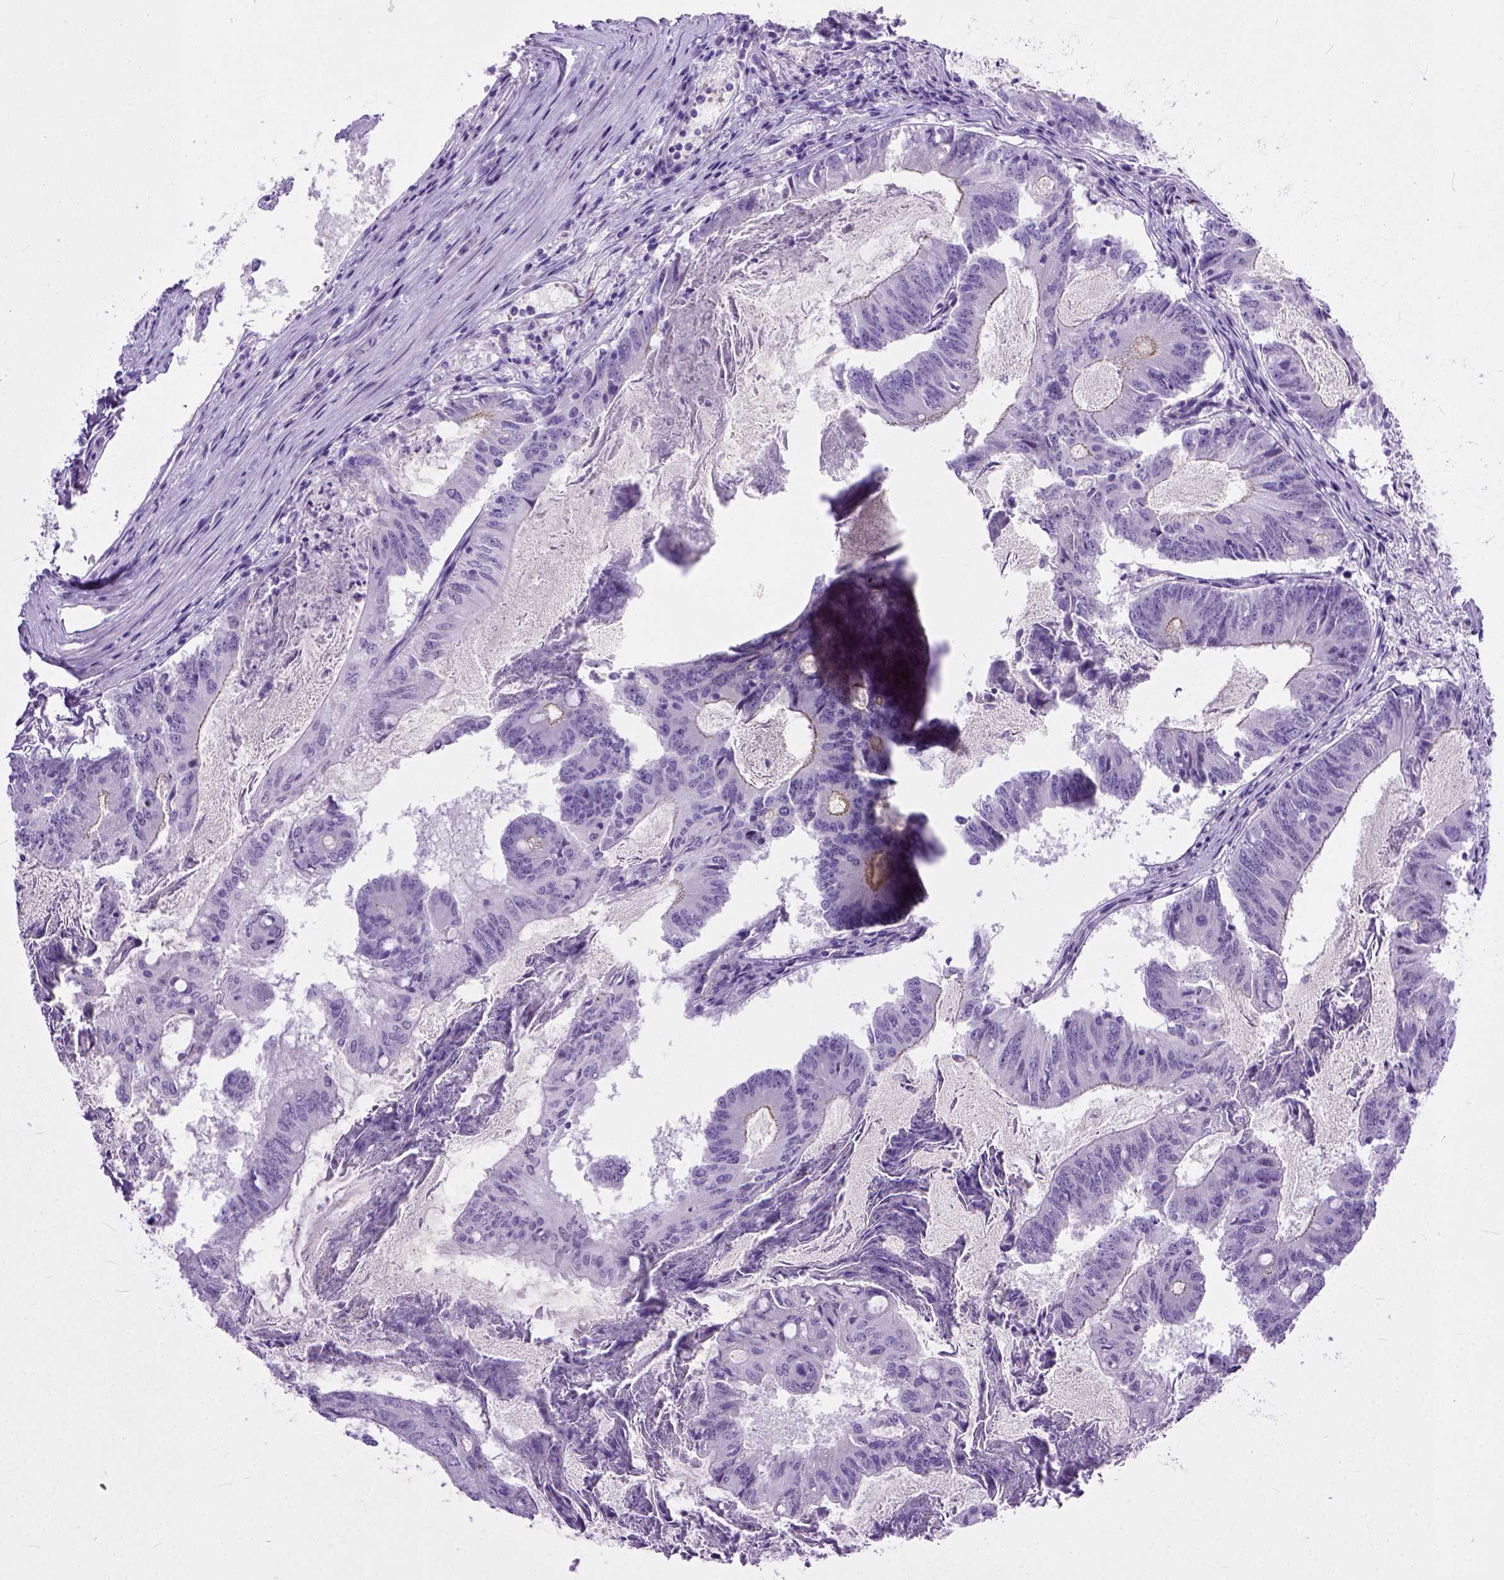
{"staining": {"intensity": "negative", "quantity": "none", "location": "none"}, "tissue": "colorectal cancer", "cell_type": "Tumor cells", "image_type": "cancer", "snomed": [{"axis": "morphology", "description": "Adenocarcinoma, NOS"}, {"axis": "topography", "description": "Colon"}], "caption": "Tumor cells are negative for protein expression in human colorectal adenocarcinoma. (DAB IHC, high magnification).", "gene": "ADGRF1", "patient": {"sex": "female", "age": 70}}